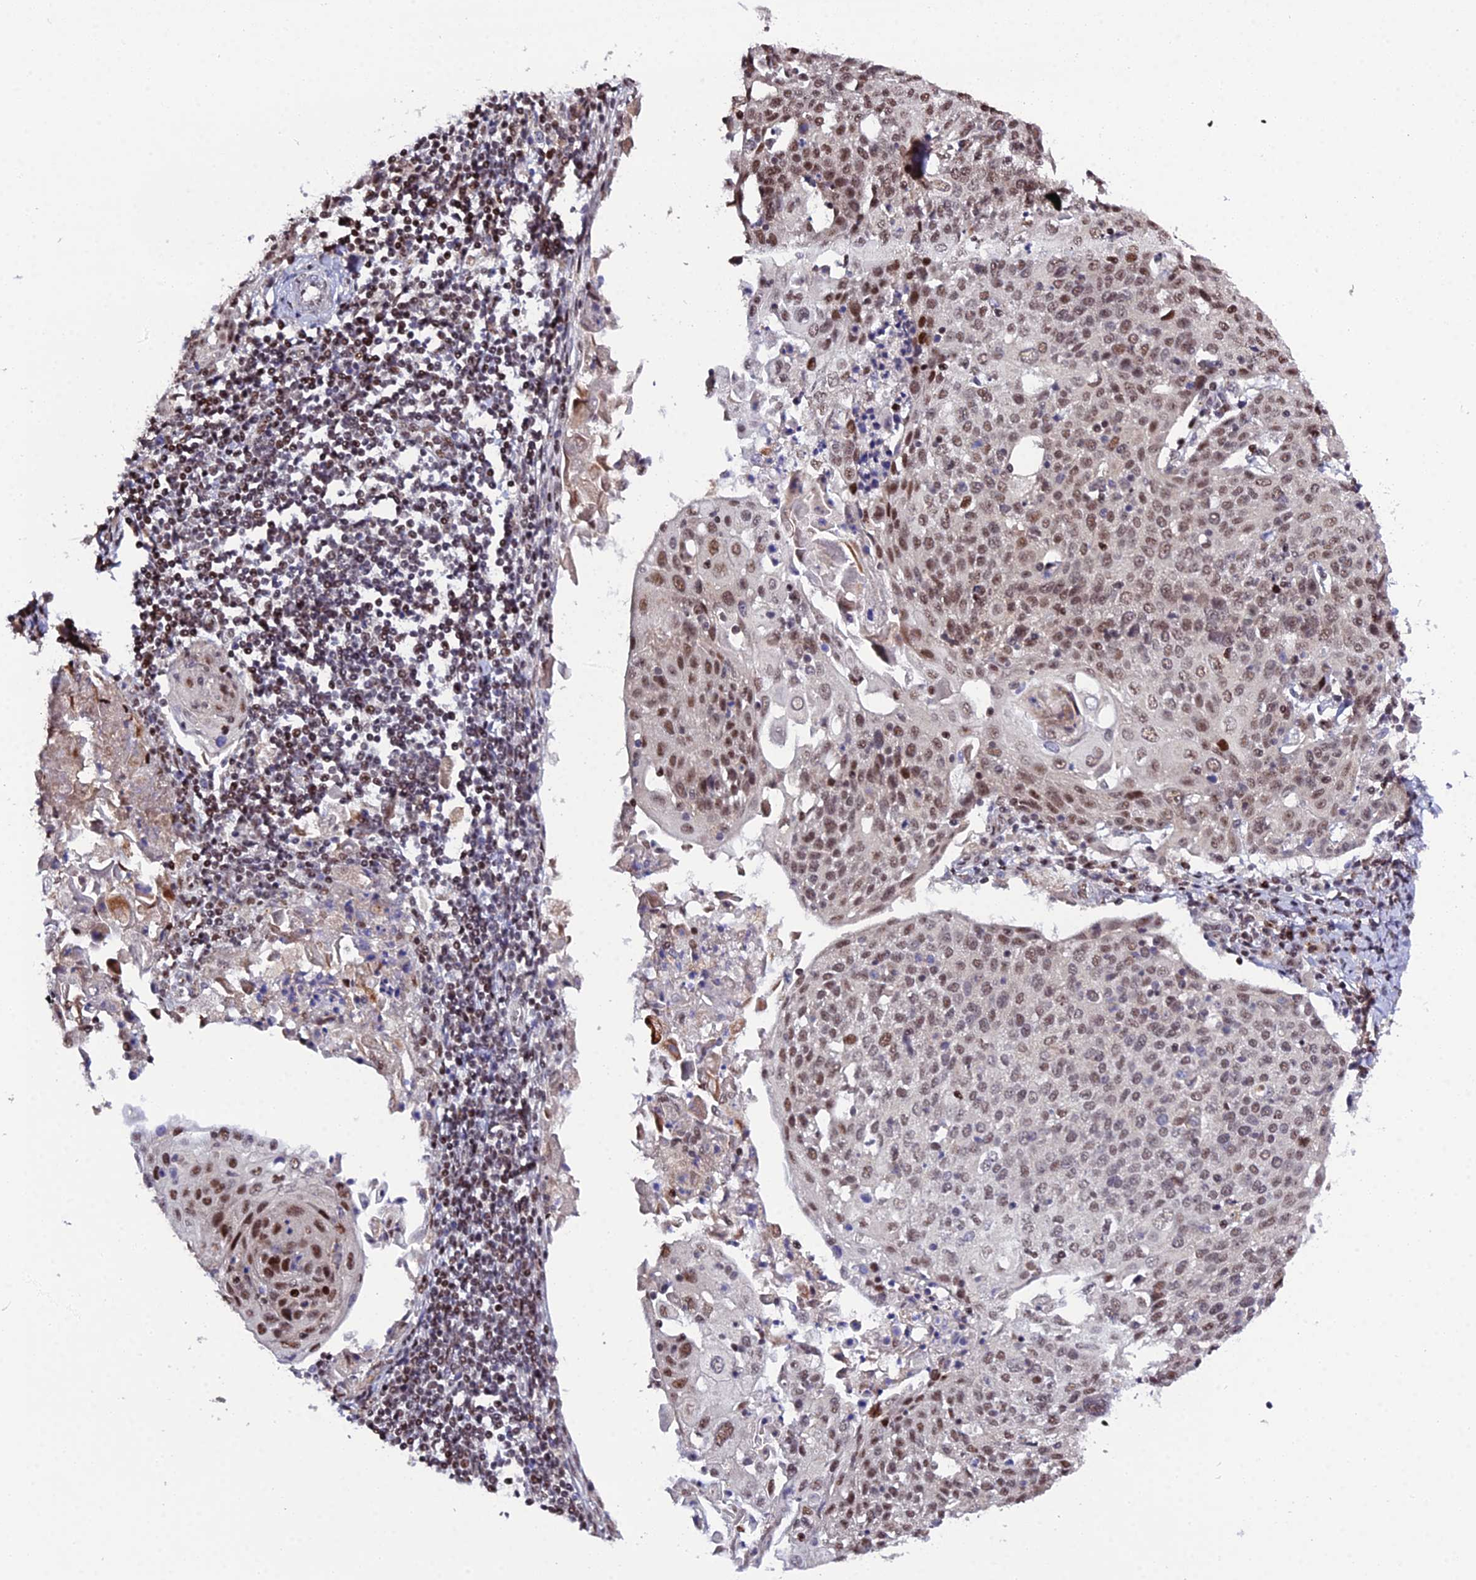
{"staining": {"intensity": "moderate", "quantity": "25%-75%", "location": "nuclear"}, "tissue": "cervical cancer", "cell_type": "Tumor cells", "image_type": "cancer", "snomed": [{"axis": "morphology", "description": "Squamous cell carcinoma, NOS"}, {"axis": "topography", "description": "Cervix"}], "caption": "Protein staining shows moderate nuclear staining in approximately 25%-75% of tumor cells in squamous cell carcinoma (cervical).", "gene": "ARL2", "patient": {"sex": "female", "age": 67}}